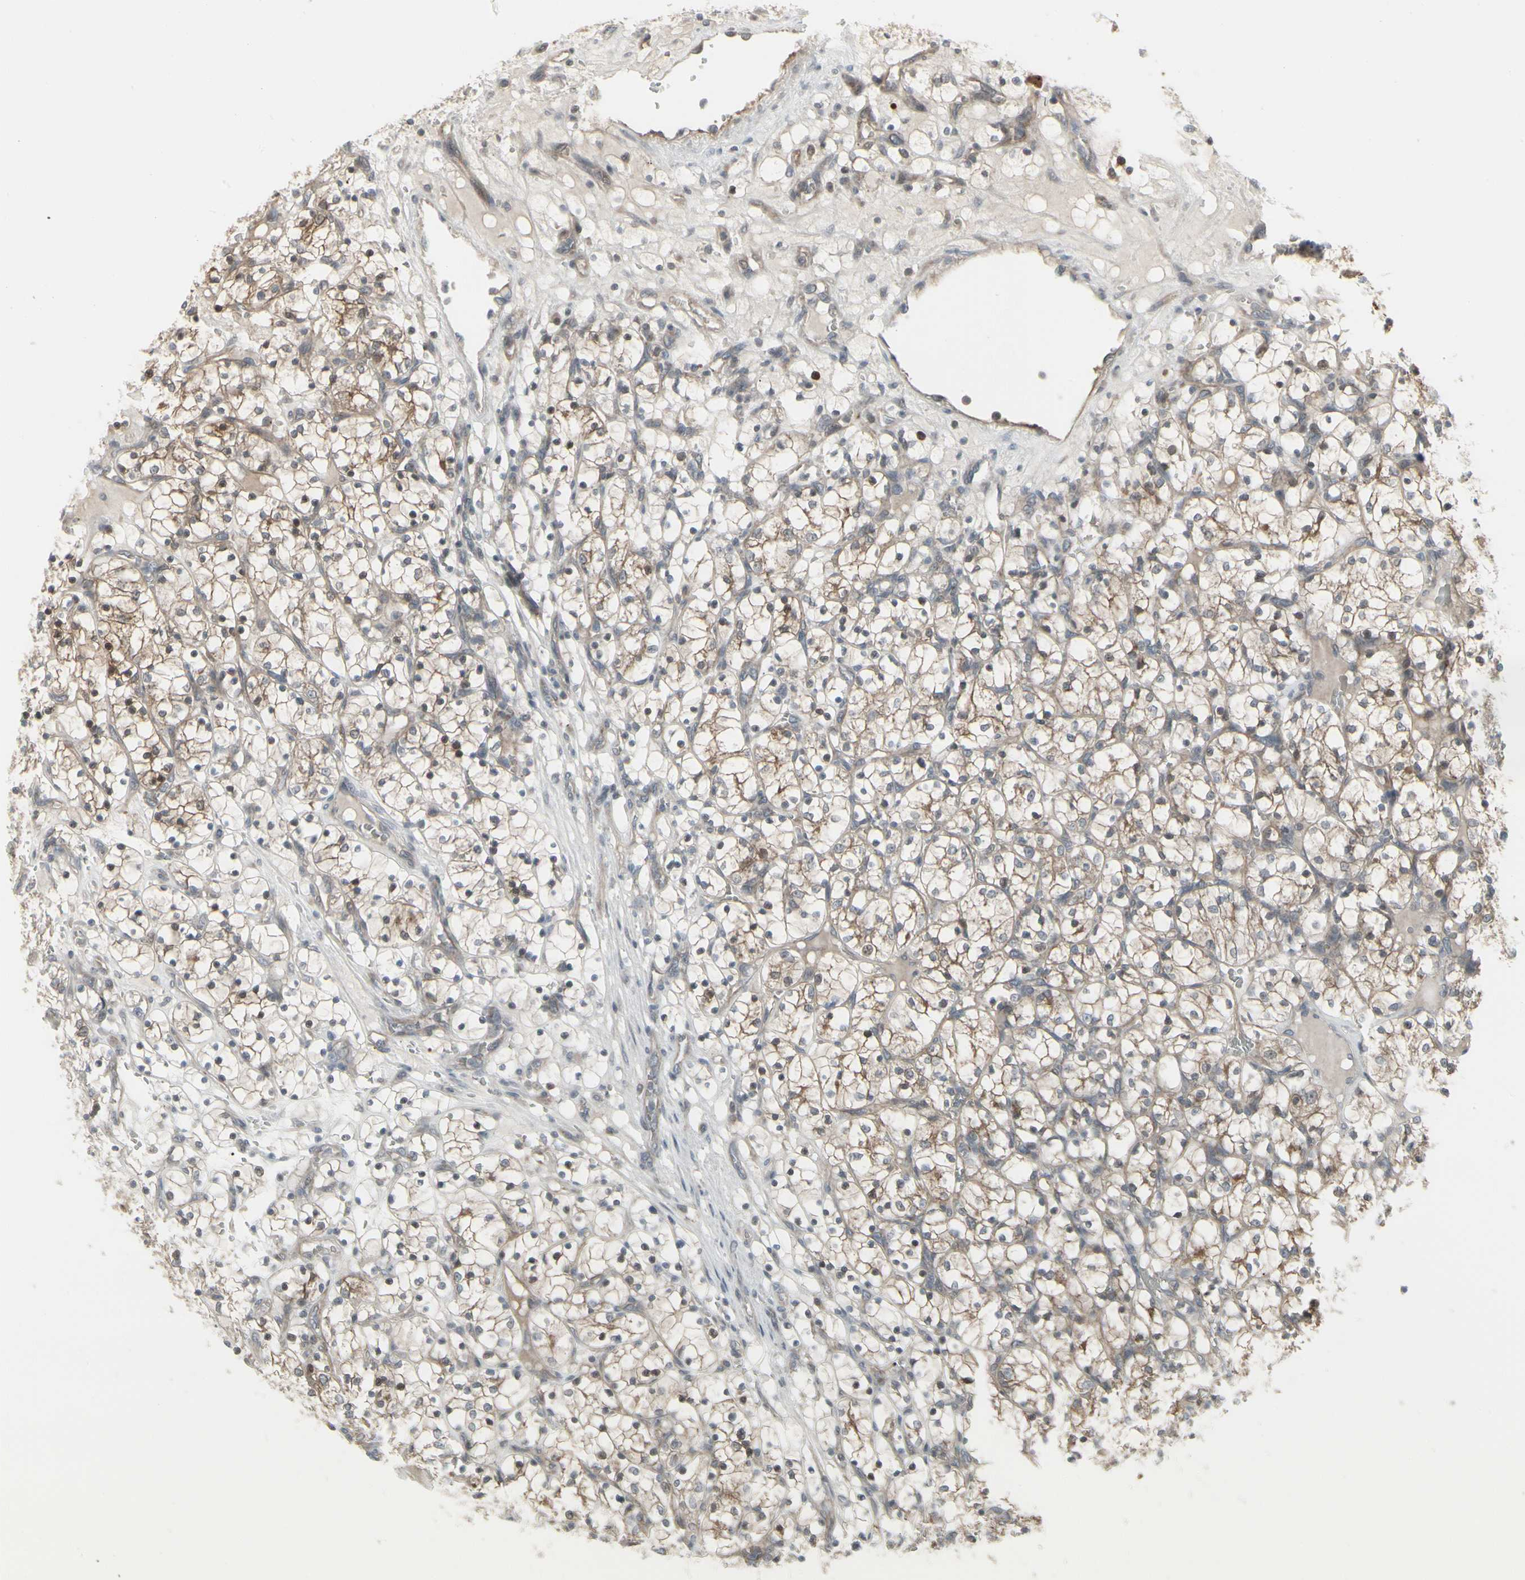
{"staining": {"intensity": "moderate", "quantity": "25%-75%", "location": "cytoplasmic/membranous"}, "tissue": "renal cancer", "cell_type": "Tumor cells", "image_type": "cancer", "snomed": [{"axis": "morphology", "description": "Adenocarcinoma, NOS"}, {"axis": "topography", "description": "Kidney"}], "caption": "Moderate cytoplasmic/membranous staining for a protein is appreciated in about 25%-75% of tumor cells of renal adenocarcinoma using immunohistochemistry (IHC).", "gene": "IGFBP6", "patient": {"sex": "female", "age": 69}}